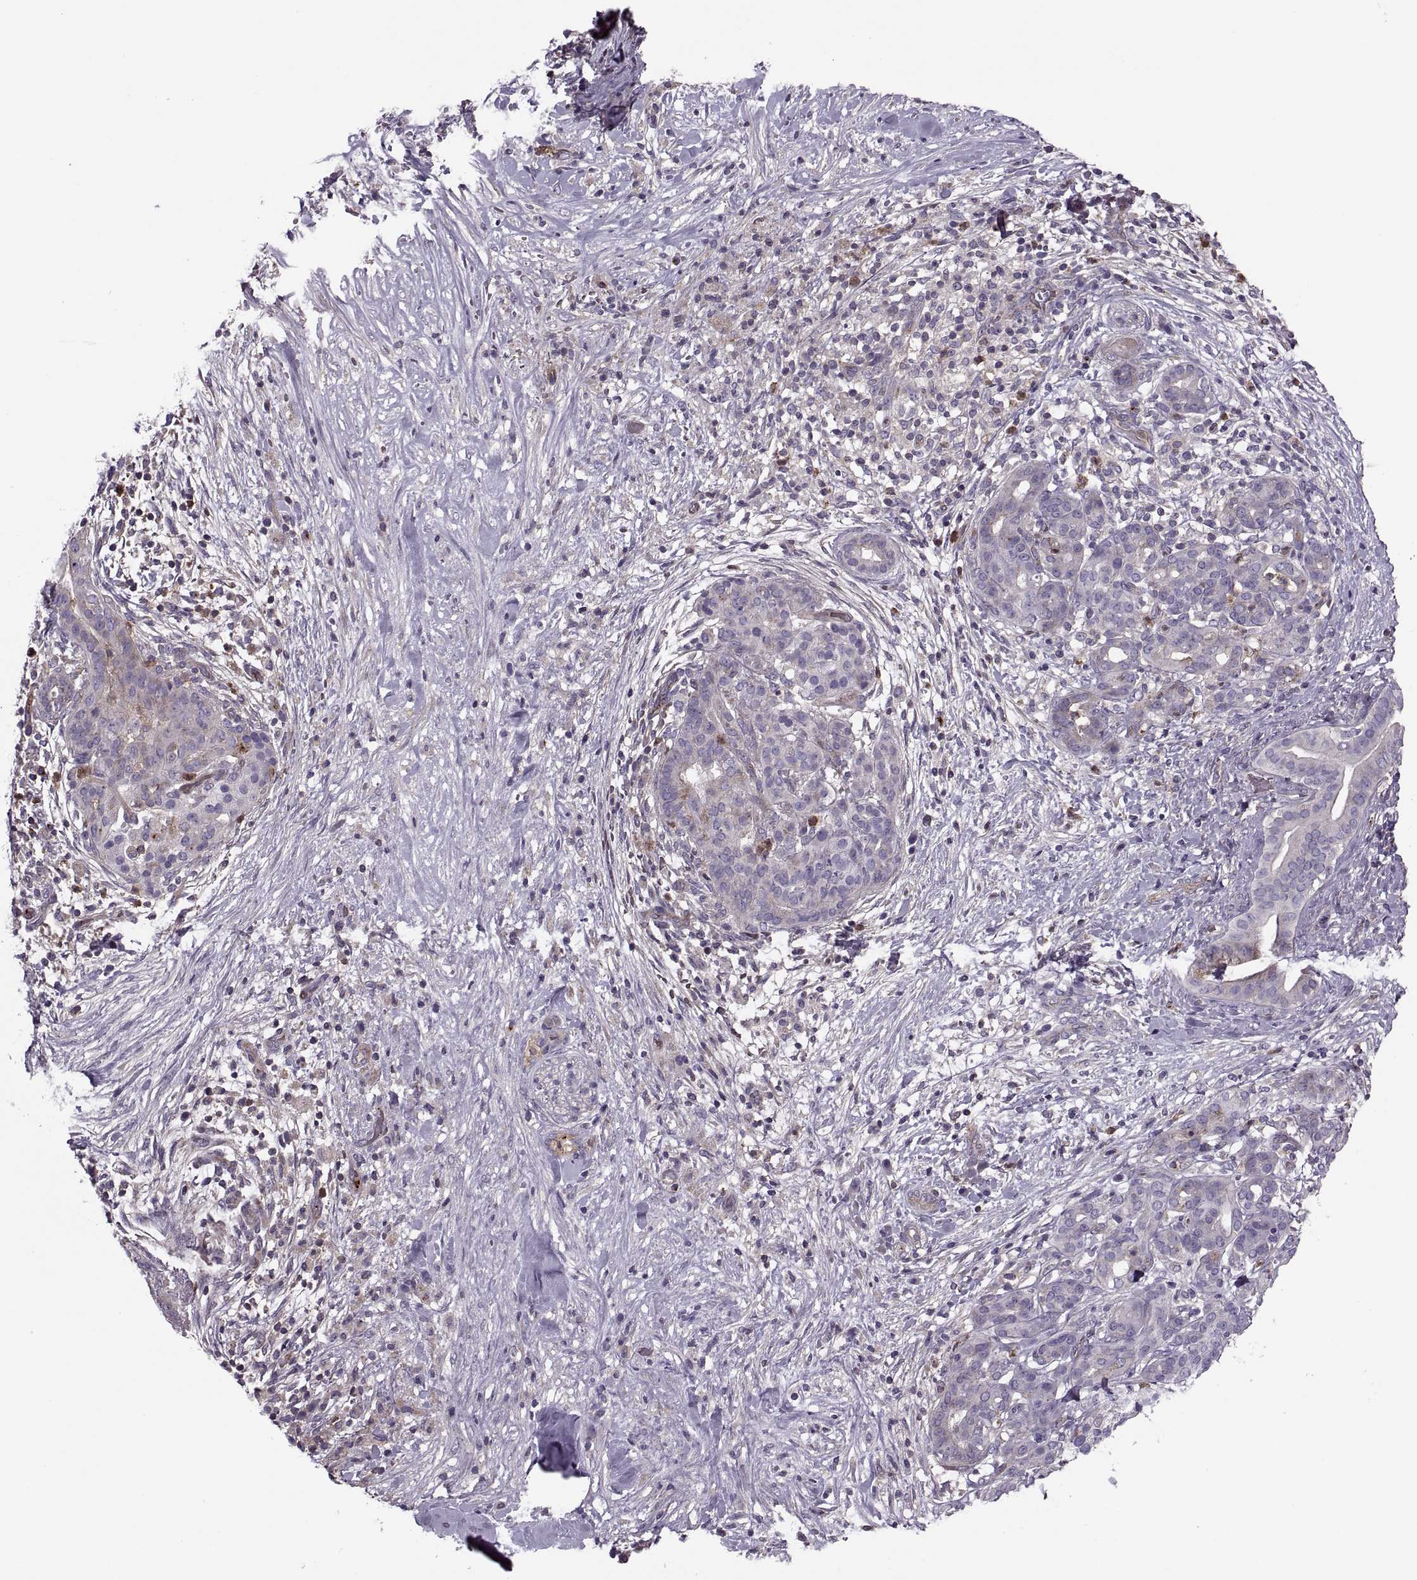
{"staining": {"intensity": "weak", "quantity": "25%-75%", "location": "cytoplasmic/membranous"}, "tissue": "pancreatic cancer", "cell_type": "Tumor cells", "image_type": "cancer", "snomed": [{"axis": "morphology", "description": "Adenocarcinoma, NOS"}, {"axis": "topography", "description": "Pancreas"}], "caption": "Immunohistochemistry of pancreatic cancer demonstrates low levels of weak cytoplasmic/membranous expression in approximately 25%-75% of tumor cells.", "gene": "SLC2A3", "patient": {"sex": "male", "age": 44}}